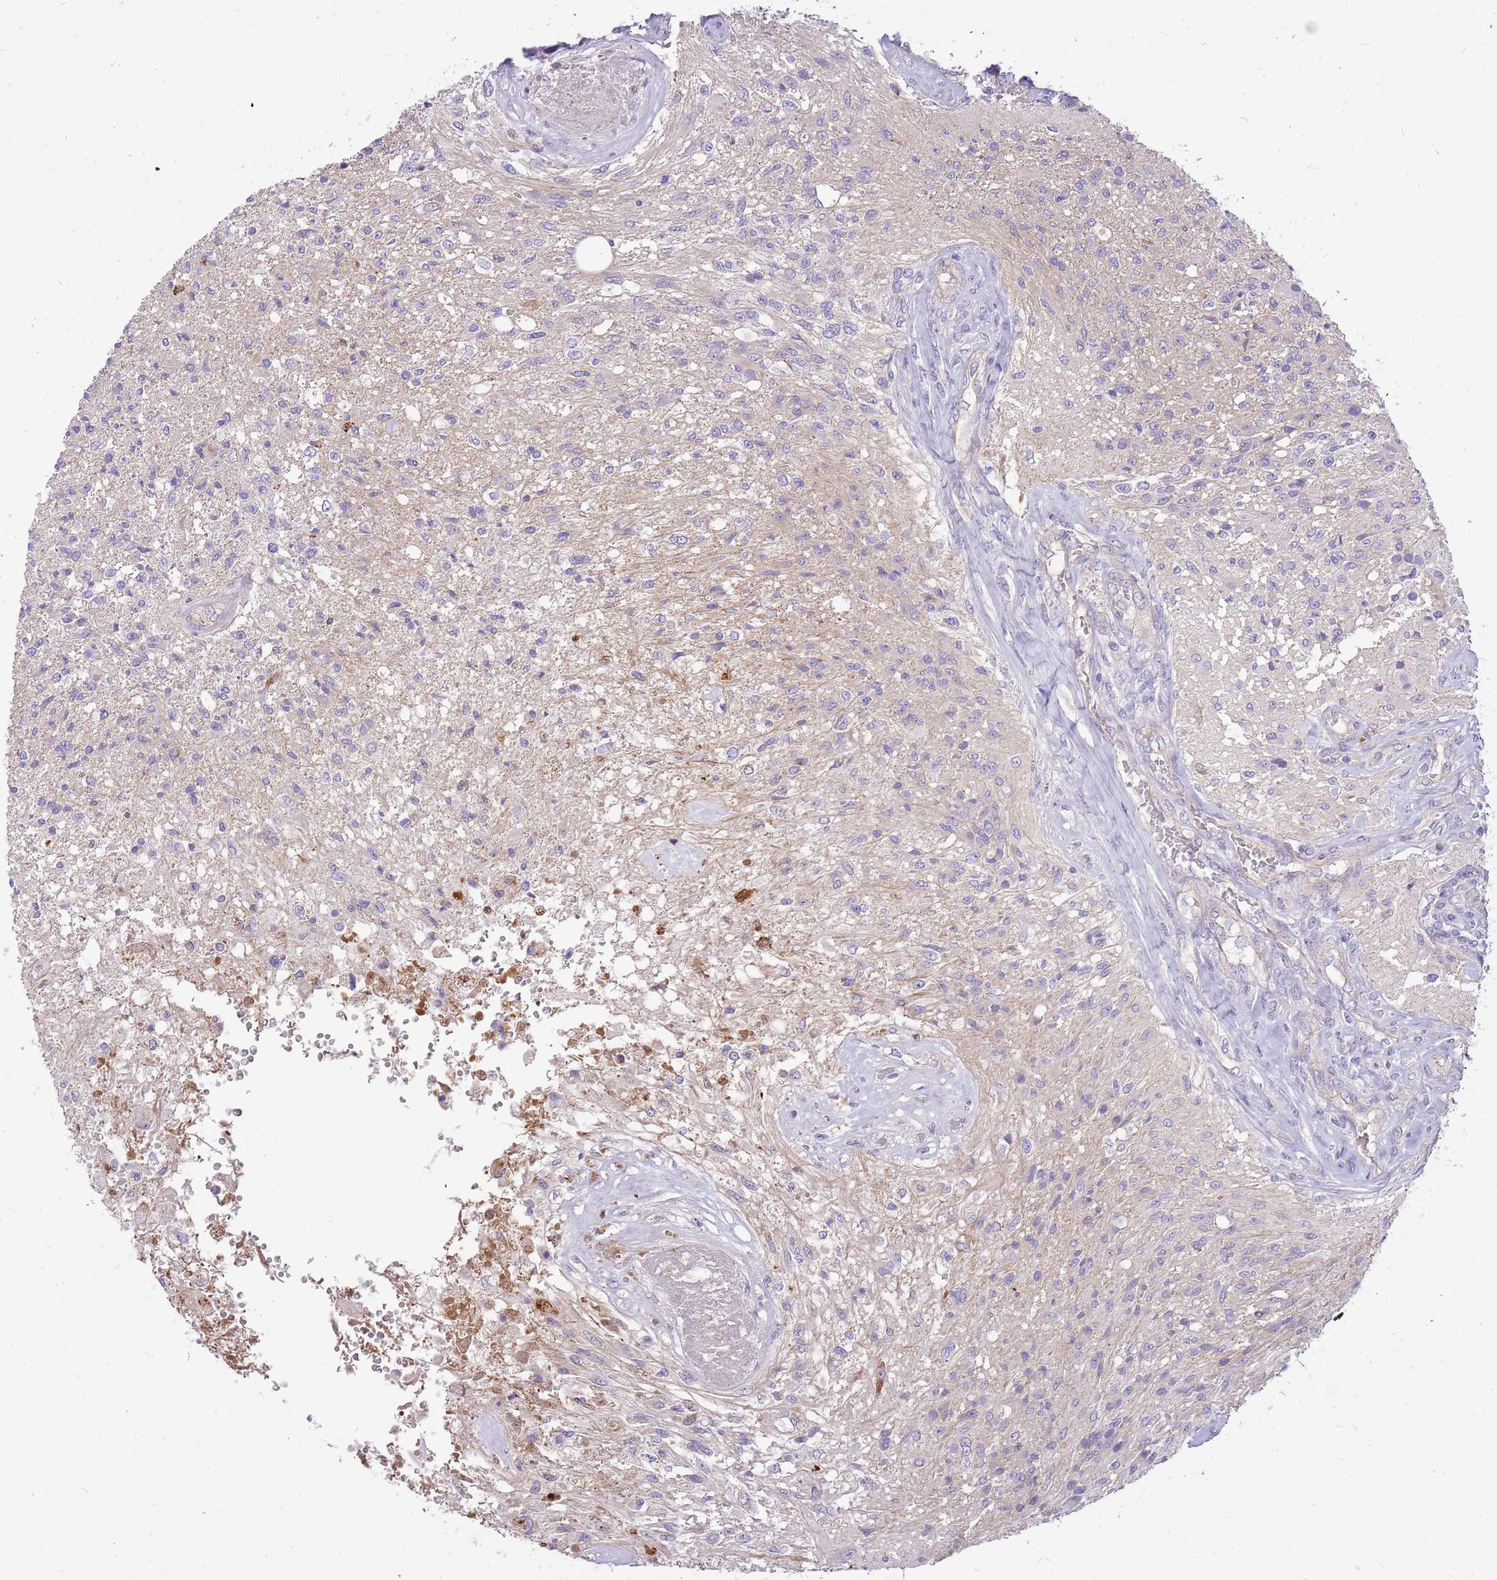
{"staining": {"intensity": "negative", "quantity": "none", "location": "none"}, "tissue": "glioma", "cell_type": "Tumor cells", "image_type": "cancer", "snomed": [{"axis": "morphology", "description": "Glioma, malignant, High grade"}, {"axis": "topography", "description": "Brain"}], "caption": "Immunohistochemical staining of glioma reveals no significant staining in tumor cells.", "gene": "NTN4", "patient": {"sex": "male", "age": 56}}